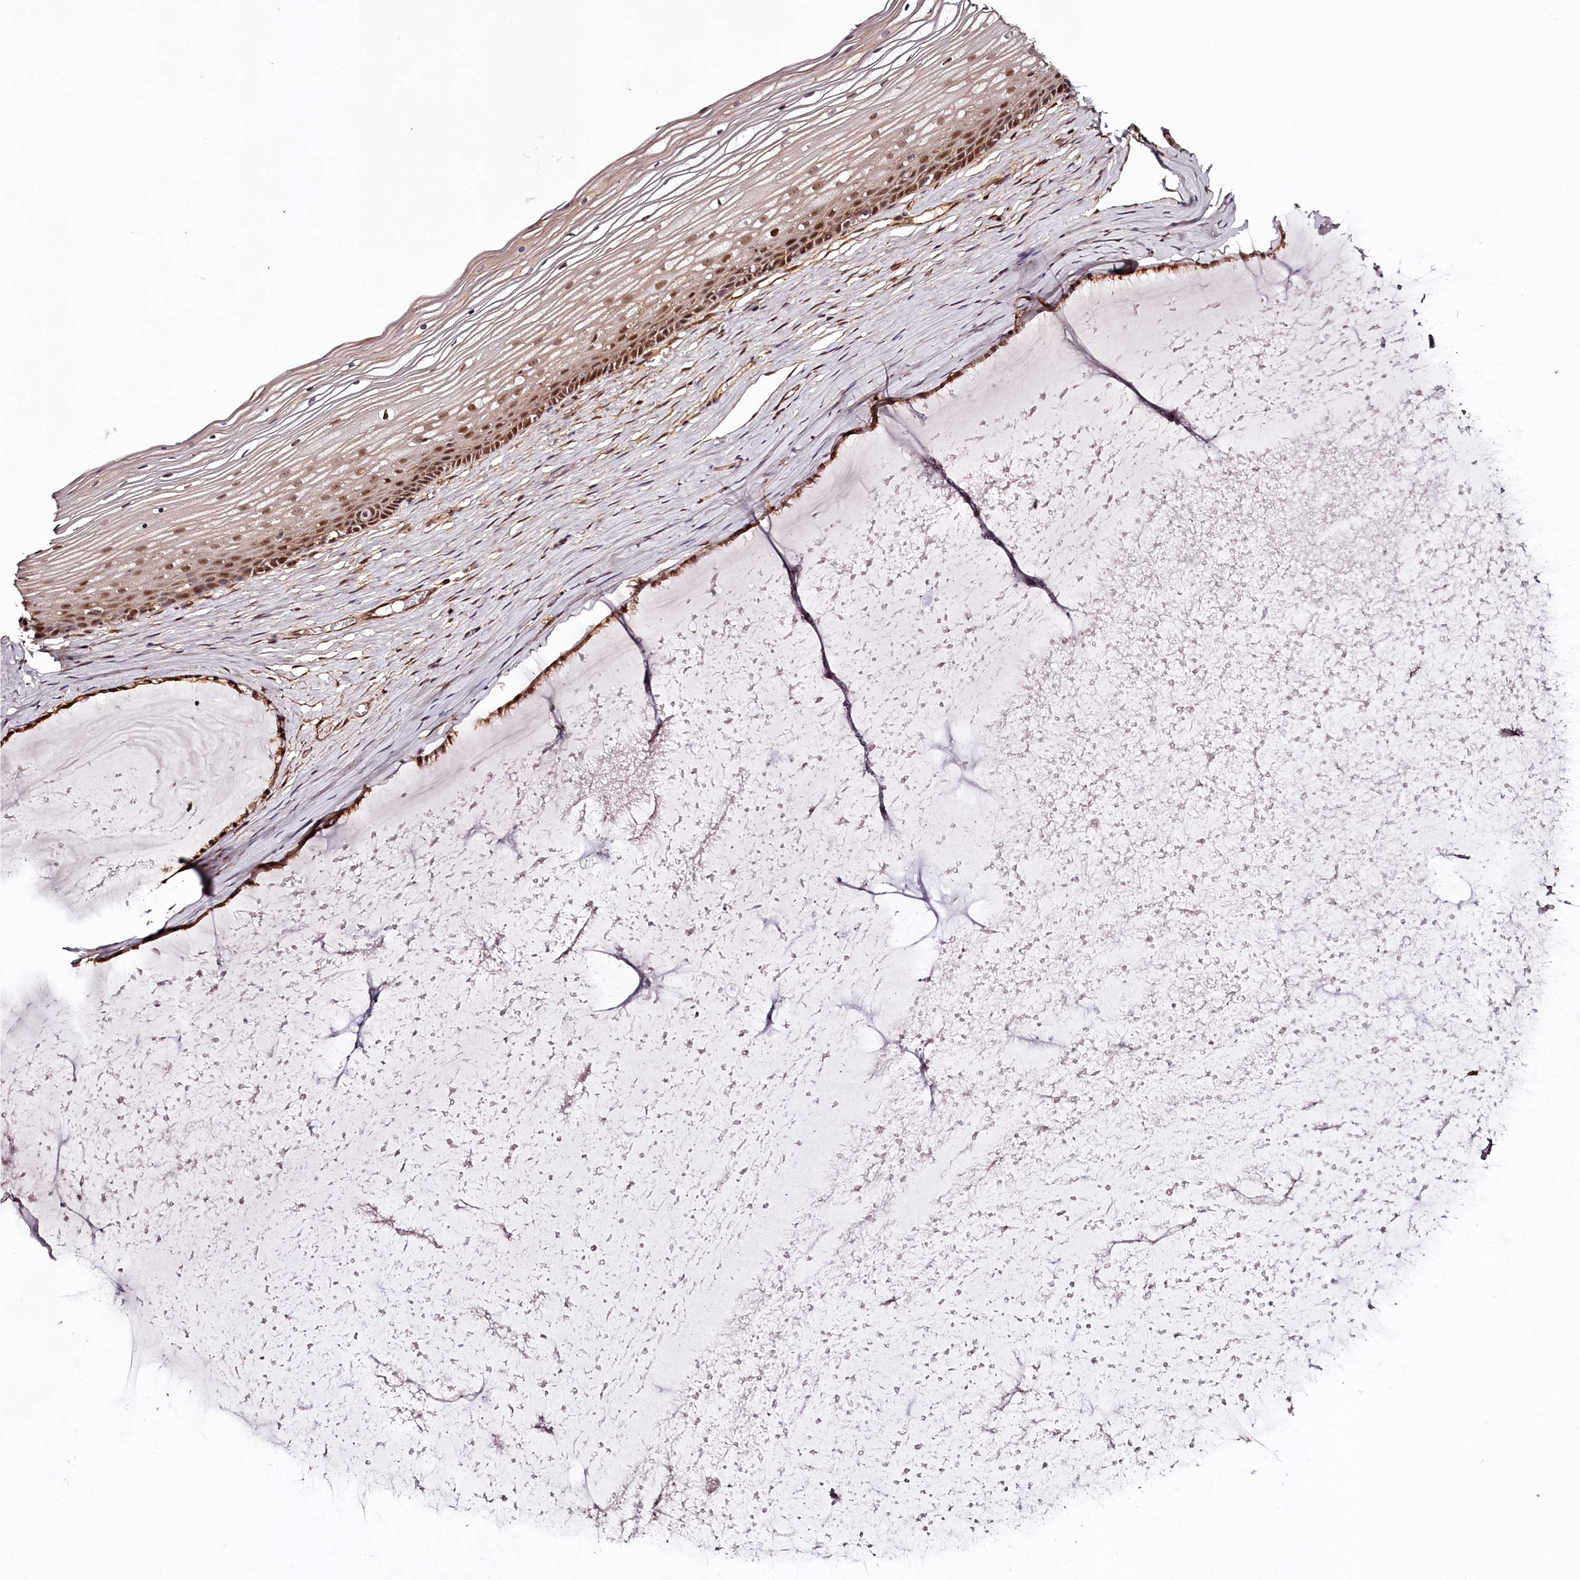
{"staining": {"intensity": "moderate", "quantity": ">75%", "location": "cytoplasmic/membranous,nuclear"}, "tissue": "vagina", "cell_type": "Squamous epithelial cells", "image_type": "normal", "snomed": [{"axis": "morphology", "description": "Normal tissue, NOS"}, {"axis": "topography", "description": "Vagina"}, {"axis": "topography", "description": "Cervix"}], "caption": "Vagina stained with DAB (3,3'-diaminobenzidine) immunohistochemistry reveals medium levels of moderate cytoplasmic/membranous,nuclear expression in about >75% of squamous epithelial cells. The protein is shown in brown color, while the nuclei are stained blue.", "gene": "TTC33", "patient": {"sex": "female", "age": 40}}